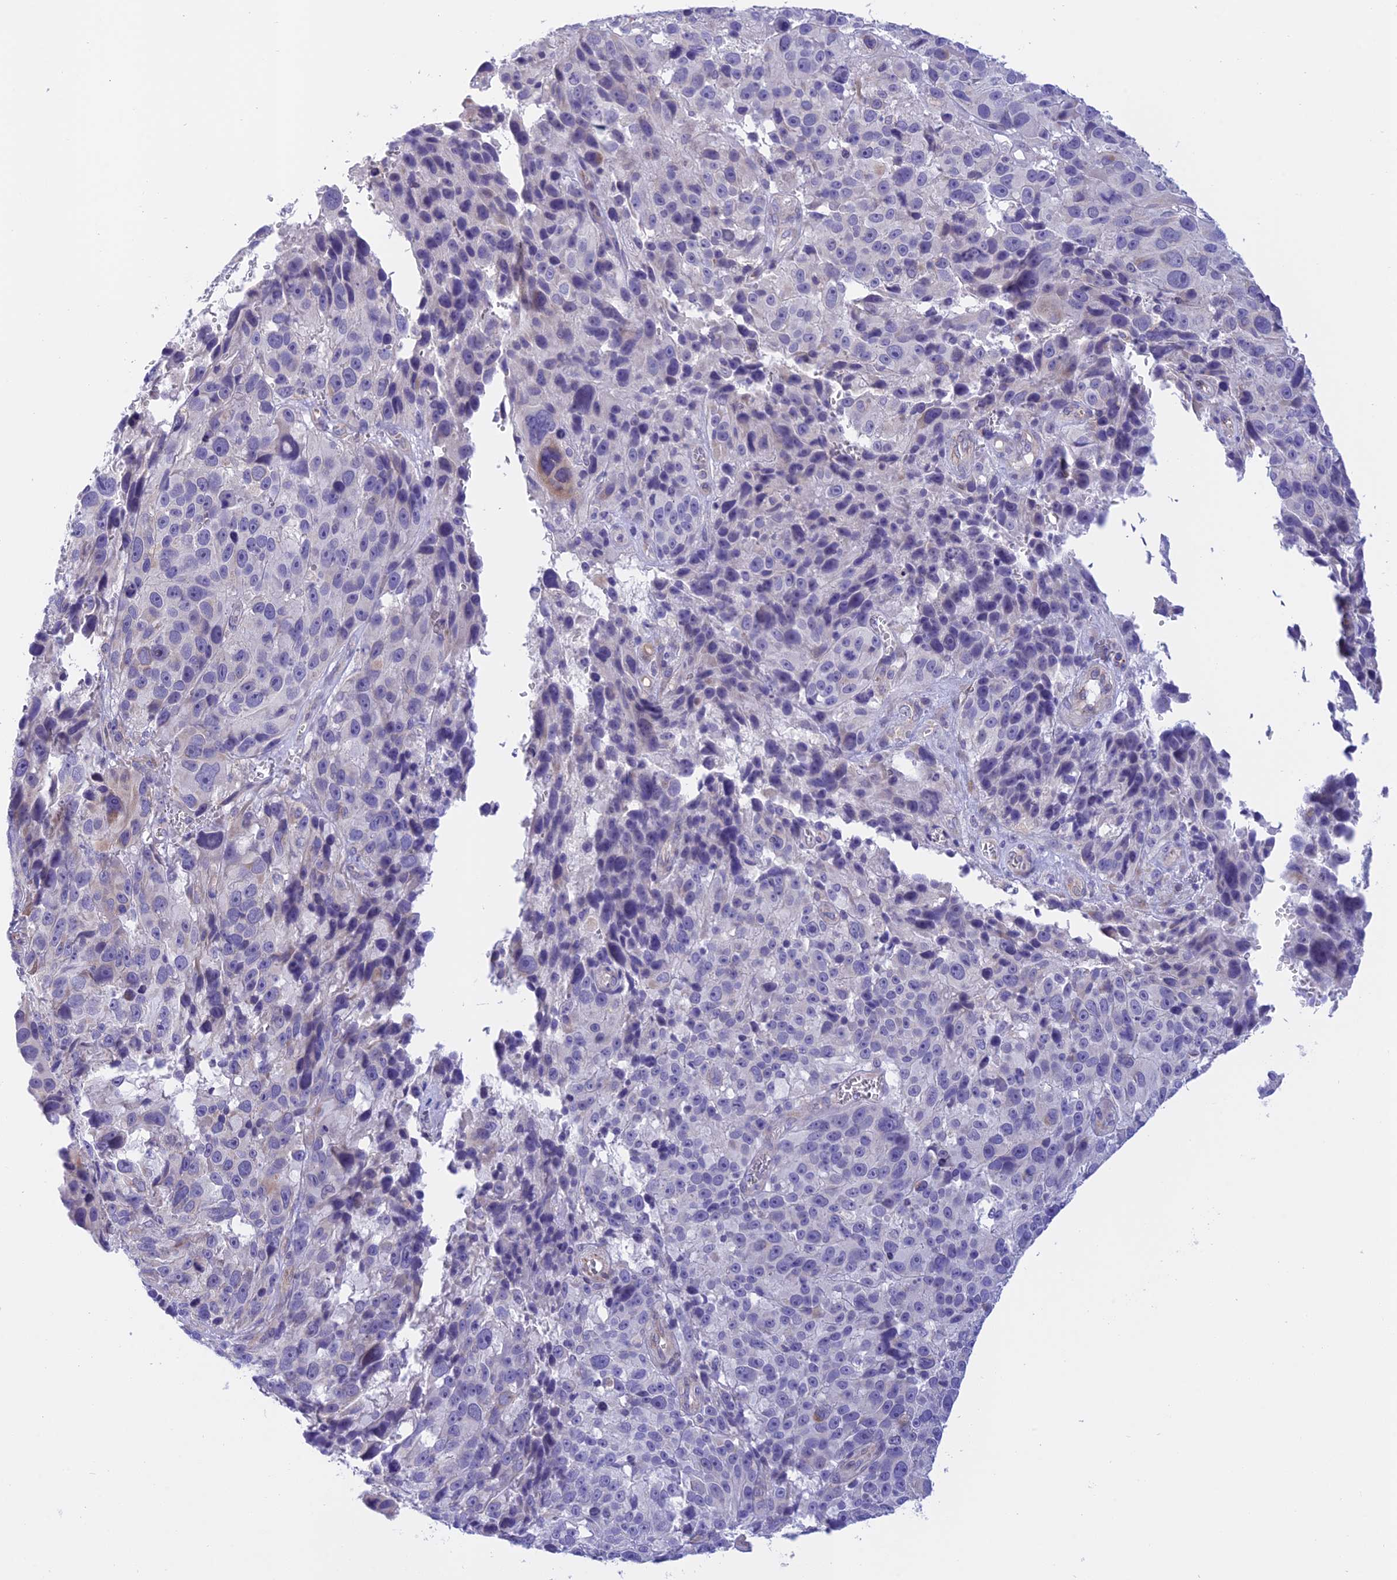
{"staining": {"intensity": "negative", "quantity": "none", "location": "none"}, "tissue": "melanoma", "cell_type": "Tumor cells", "image_type": "cancer", "snomed": [{"axis": "morphology", "description": "Malignant melanoma, NOS"}, {"axis": "topography", "description": "Skin"}], "caption": "The immunohistochemistry (IHC) photomicrograph has no significant positivity in tumor cells of melanoma tissue.", "gene": "C17orf67", "patient": {"sex": "male", "age": 84}}